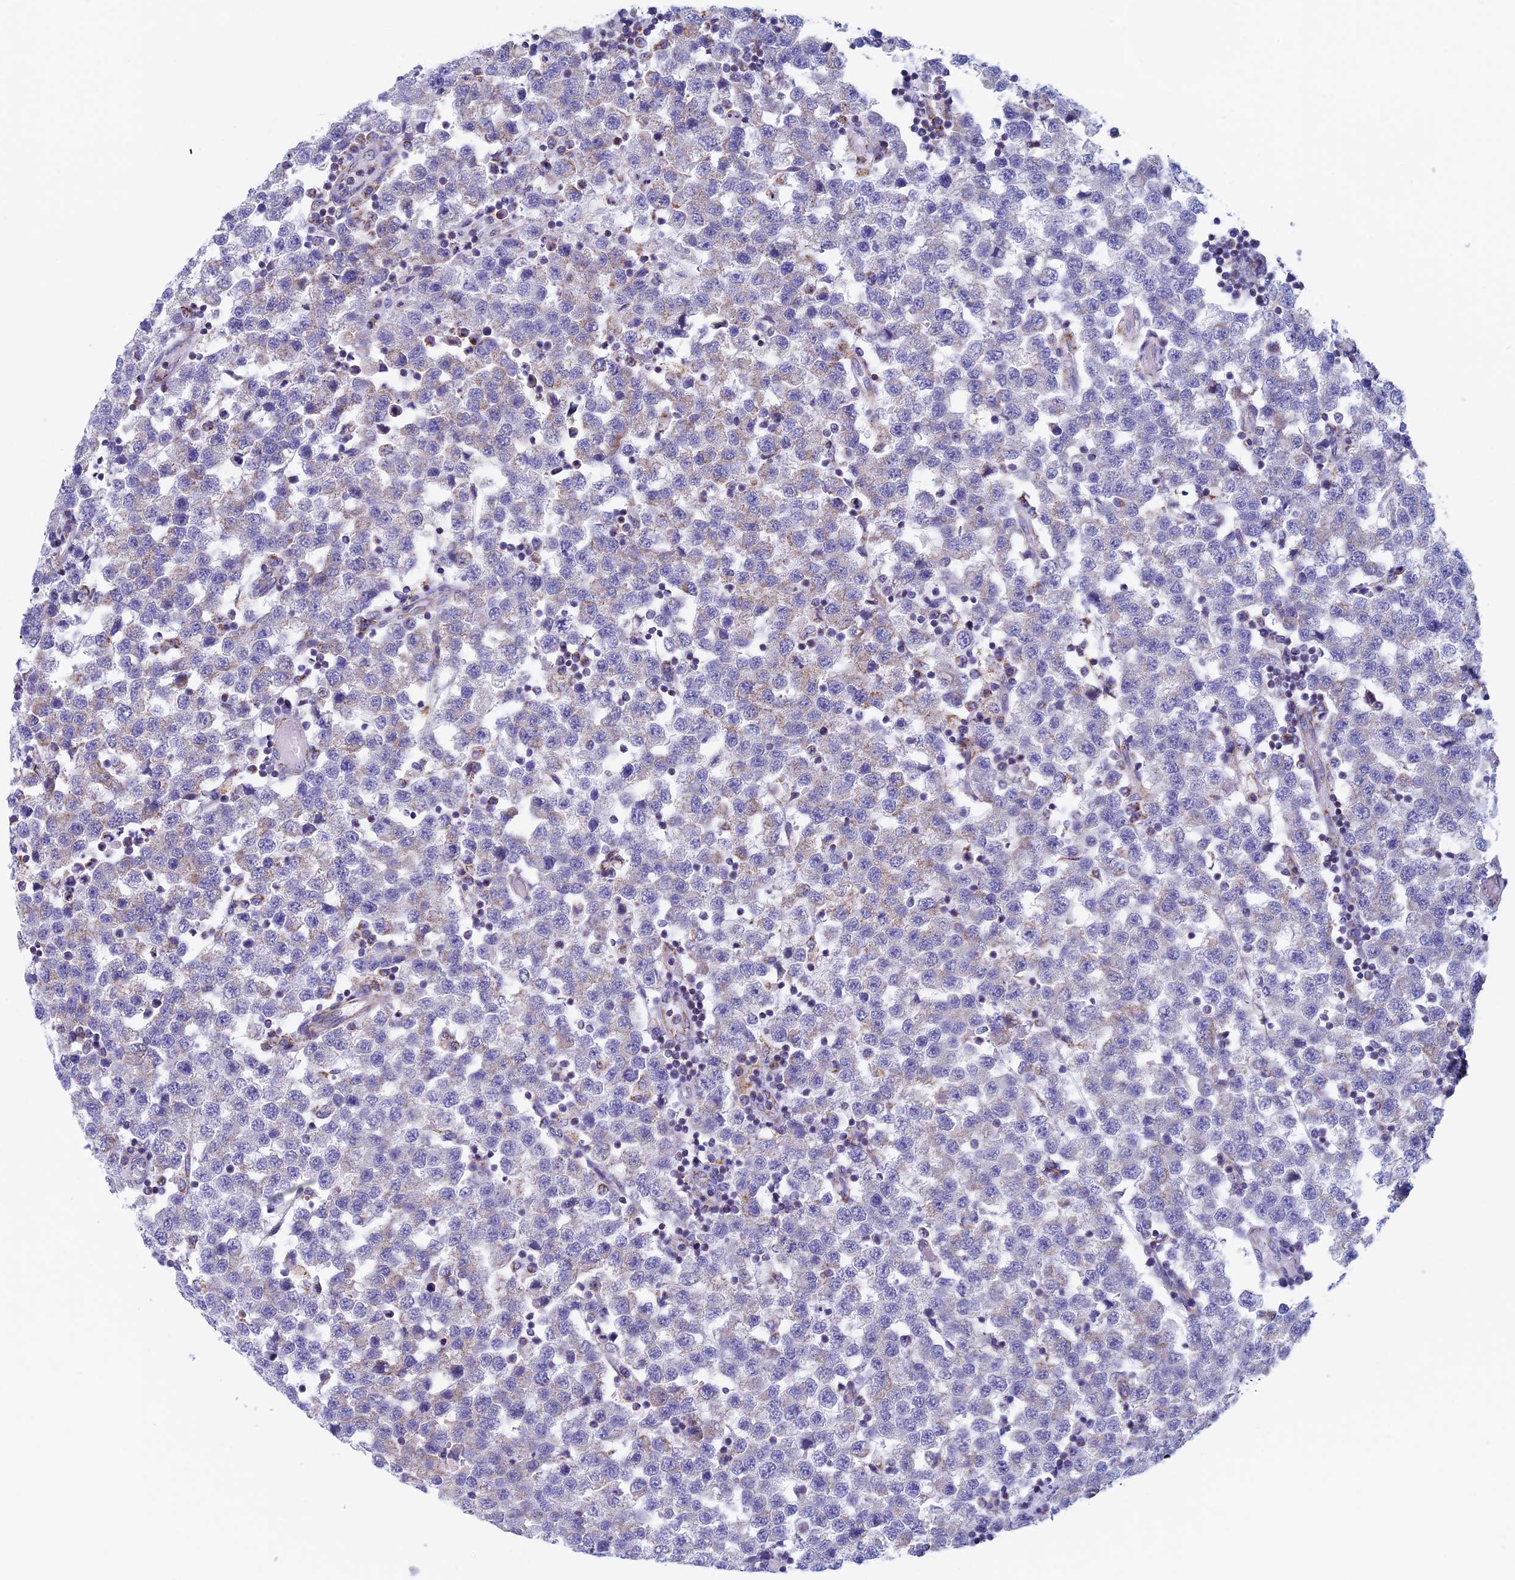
{"staining": {"intensity": "negative", "quantity": "none", "location": "none"}, "tissue": "testis cancer", "cell_type": "Tumor cells", "image_type": "cancer", "snomed": [{"axis": "morphology", "description": "Seminoma, NOS"}, {"axis": "topography", "description": "Testis"}], "caption": "Immunohistochemical staining of human testis cancer (seminoma) exhibits no significant expression in tumor cells.", "gene": "NDUFB9", "patient": {"sex": "male", "age": 34}}